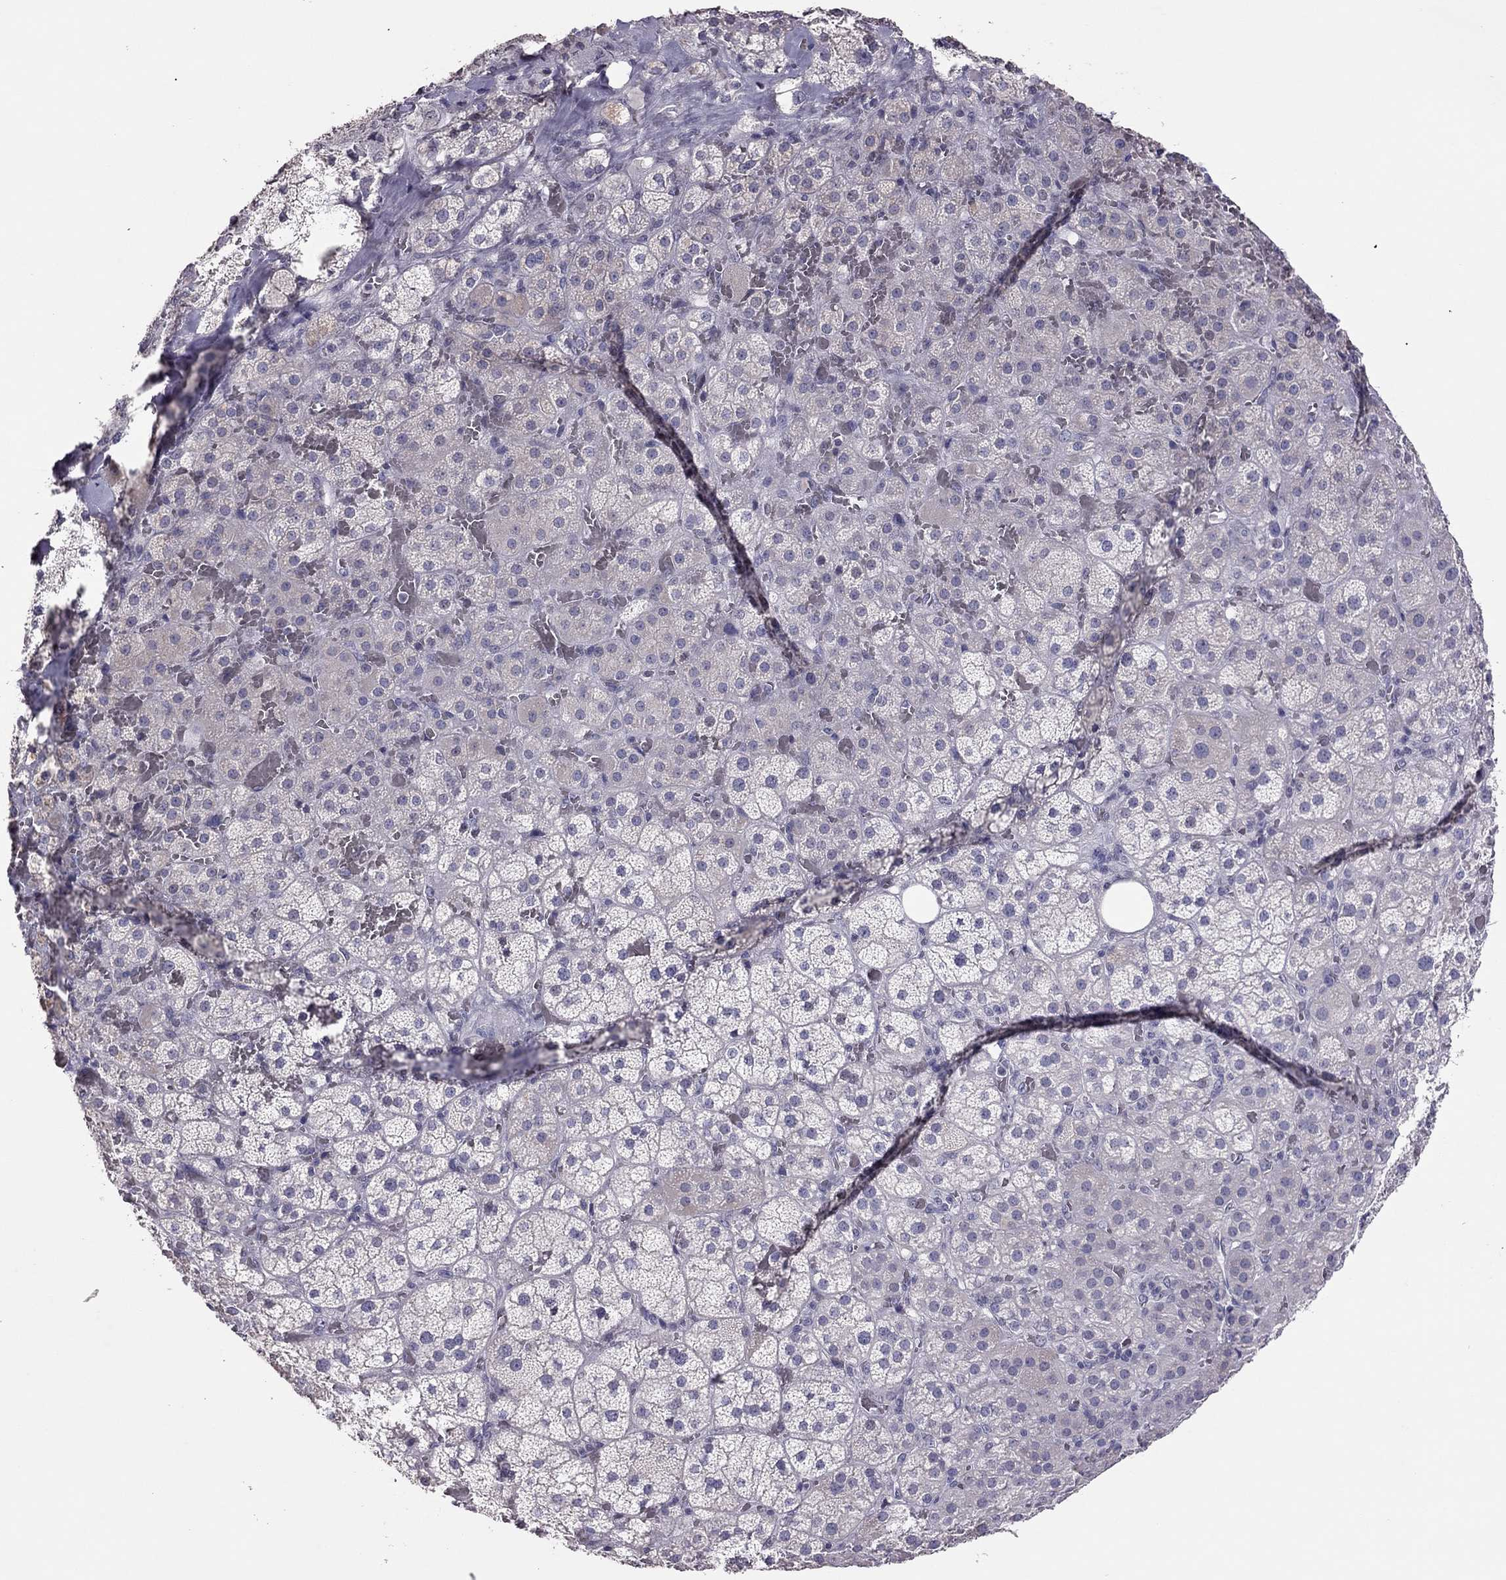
{"staining": {"intensity": "negative", "quantity": "none", "location": "none"}, "tissue": "adrenal gland", "cell_type": "Glandular cells", "image_type": "normal", "snomed": [{"axis": "morphology", "description": "Normal tissue, NOS"}, {"axis": "topography", "description": "Adrenal gland"}], "caption": "Immunohistochemistry (IHC) of unremarkable human adrenal gland exhibits no staining in glandular cells. Brightfield microscopy of immunohistochemistry (IHC) stained with DAB (brown) and hematoxylin (blue), captured at high magnification.", "gene": "TSHB", "patient": {"sex": "male", "age": 57}}